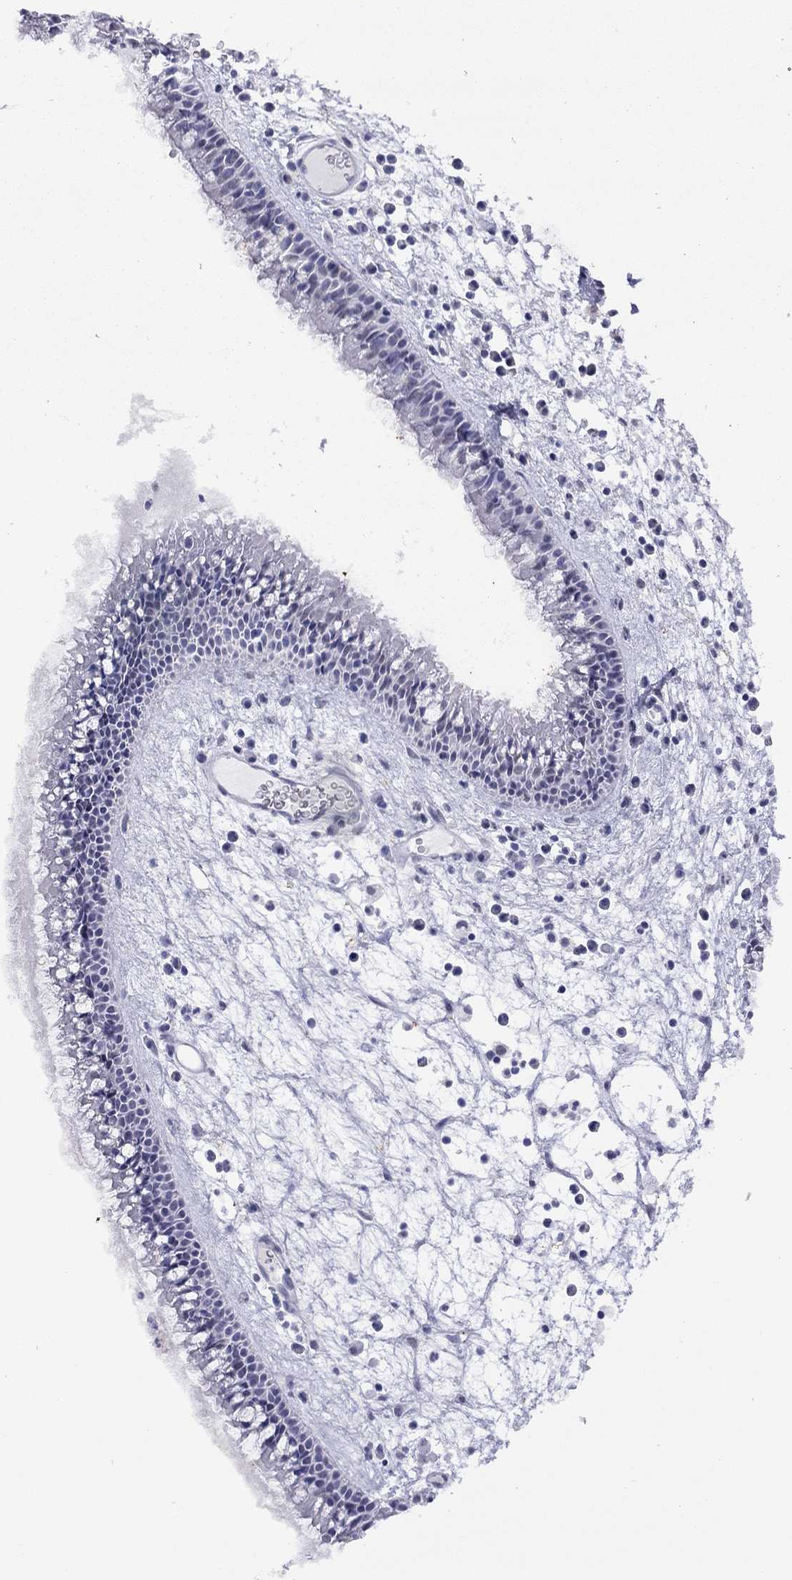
{"staining": {"intensity": "weak", "quantity": "<25%", "location": "nuclear"}, "tissue": "nasopharynx", "cell_type": "Respiratory epithelial cells", "image_type": "normal", "snomed": [{"axis": "morphology", "description": "Normal tissue, NOS"}, {"axis": "topography", "description": "Nasopharynx"}], "caption": "DAB immunohistochemical staining of normal human nasopharynx reveals no significant expression in respiratory epithelial cells.", "gene": "SLC30A8", "patient": {"sex": "female", "age": 47}}